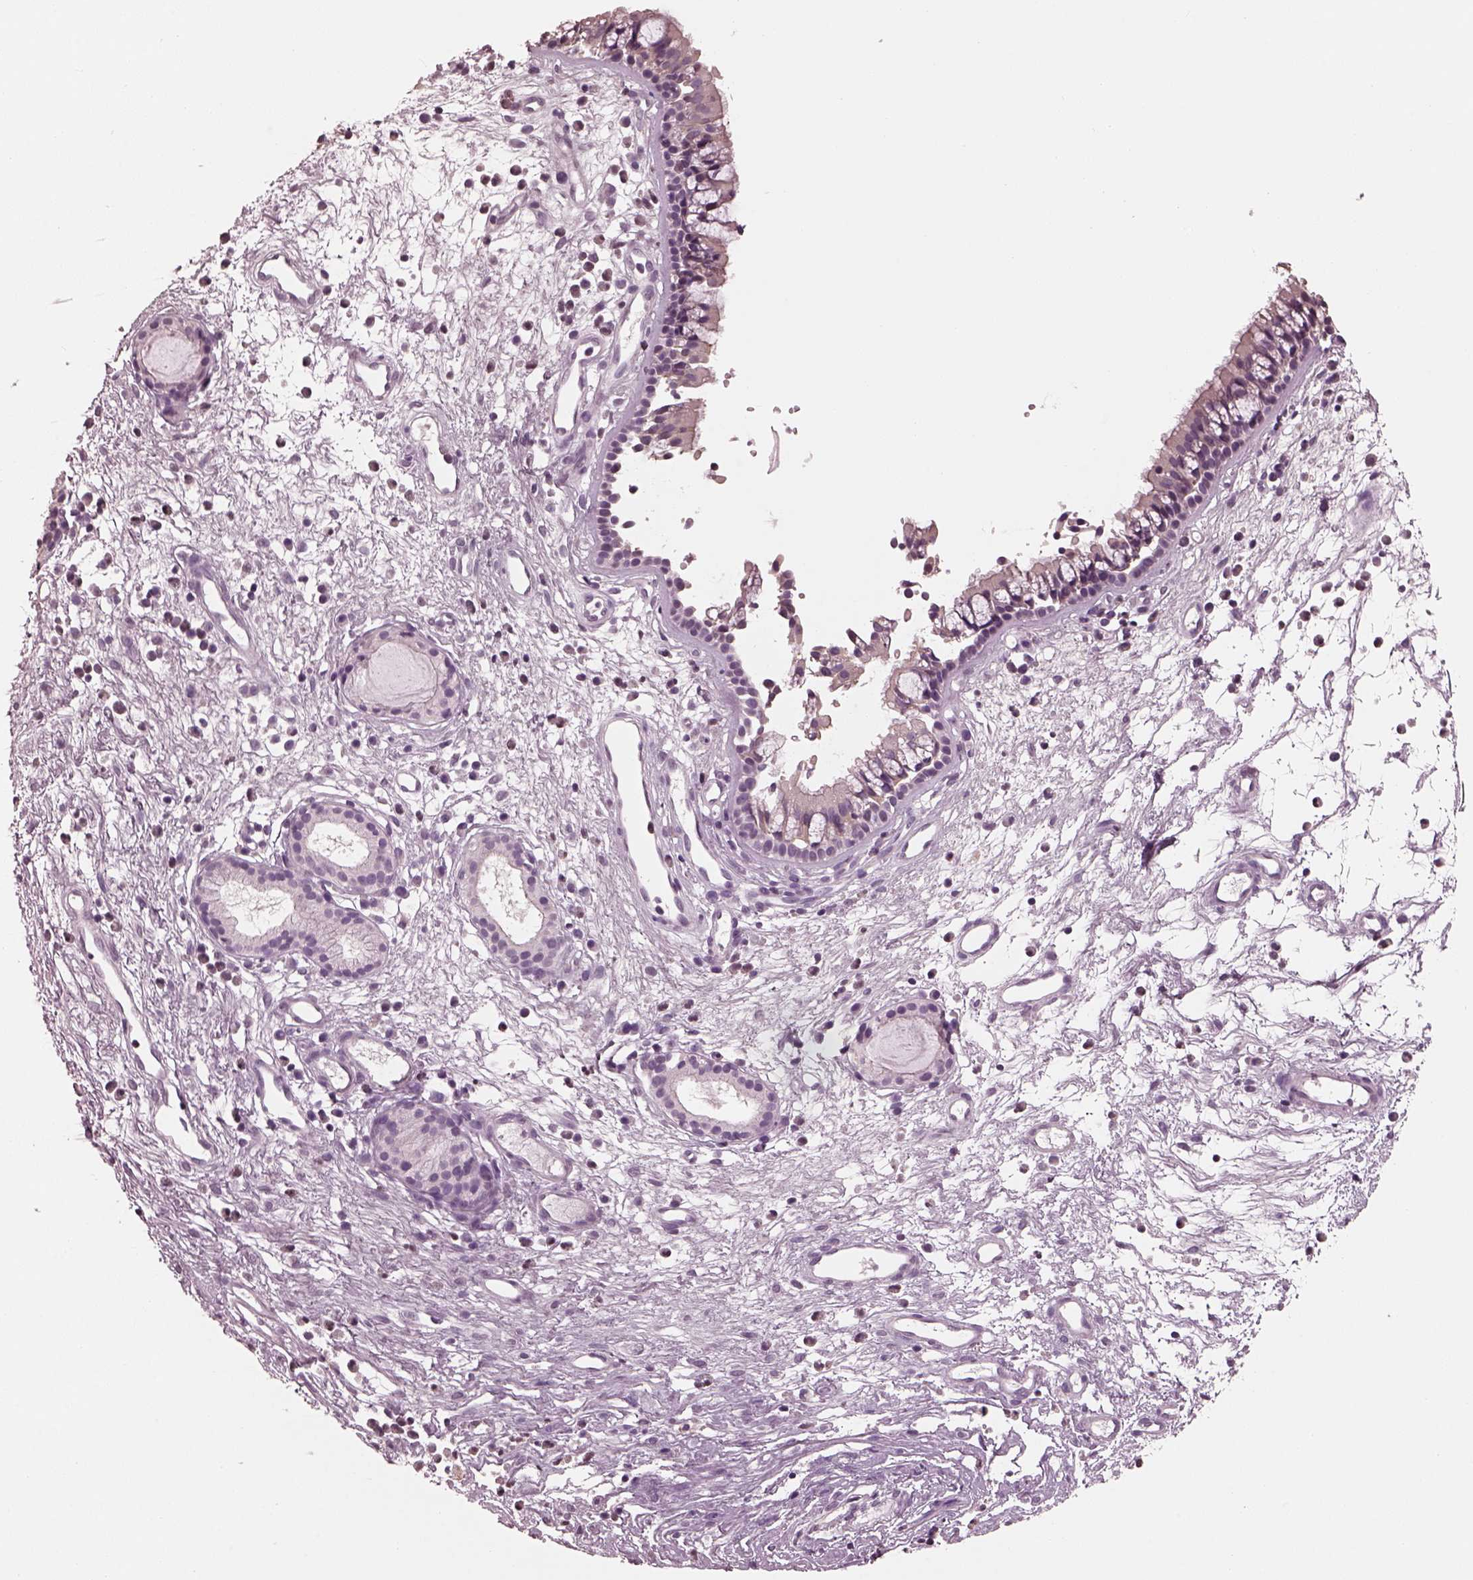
{"staining": {"intensity": "negative", "quantity": "none", "location": "none"}, "tissue": "nasopharynx", "cell_type": "Respiratory epithelial cells", "image_type": "normal", "snomed": [{"axis": "morphology", "description": "Normal tissue, NOS"}, {"axis": "topography", "description": "Nasopharynx"}], "caption": "Photomicrograph shows no protein staining in respiratory epithelial cells of unremarkable nasopharynx. Nuclei are stained in blue.", "gene": "TSKS", "patient": {"sex": "male", "age": 77}}